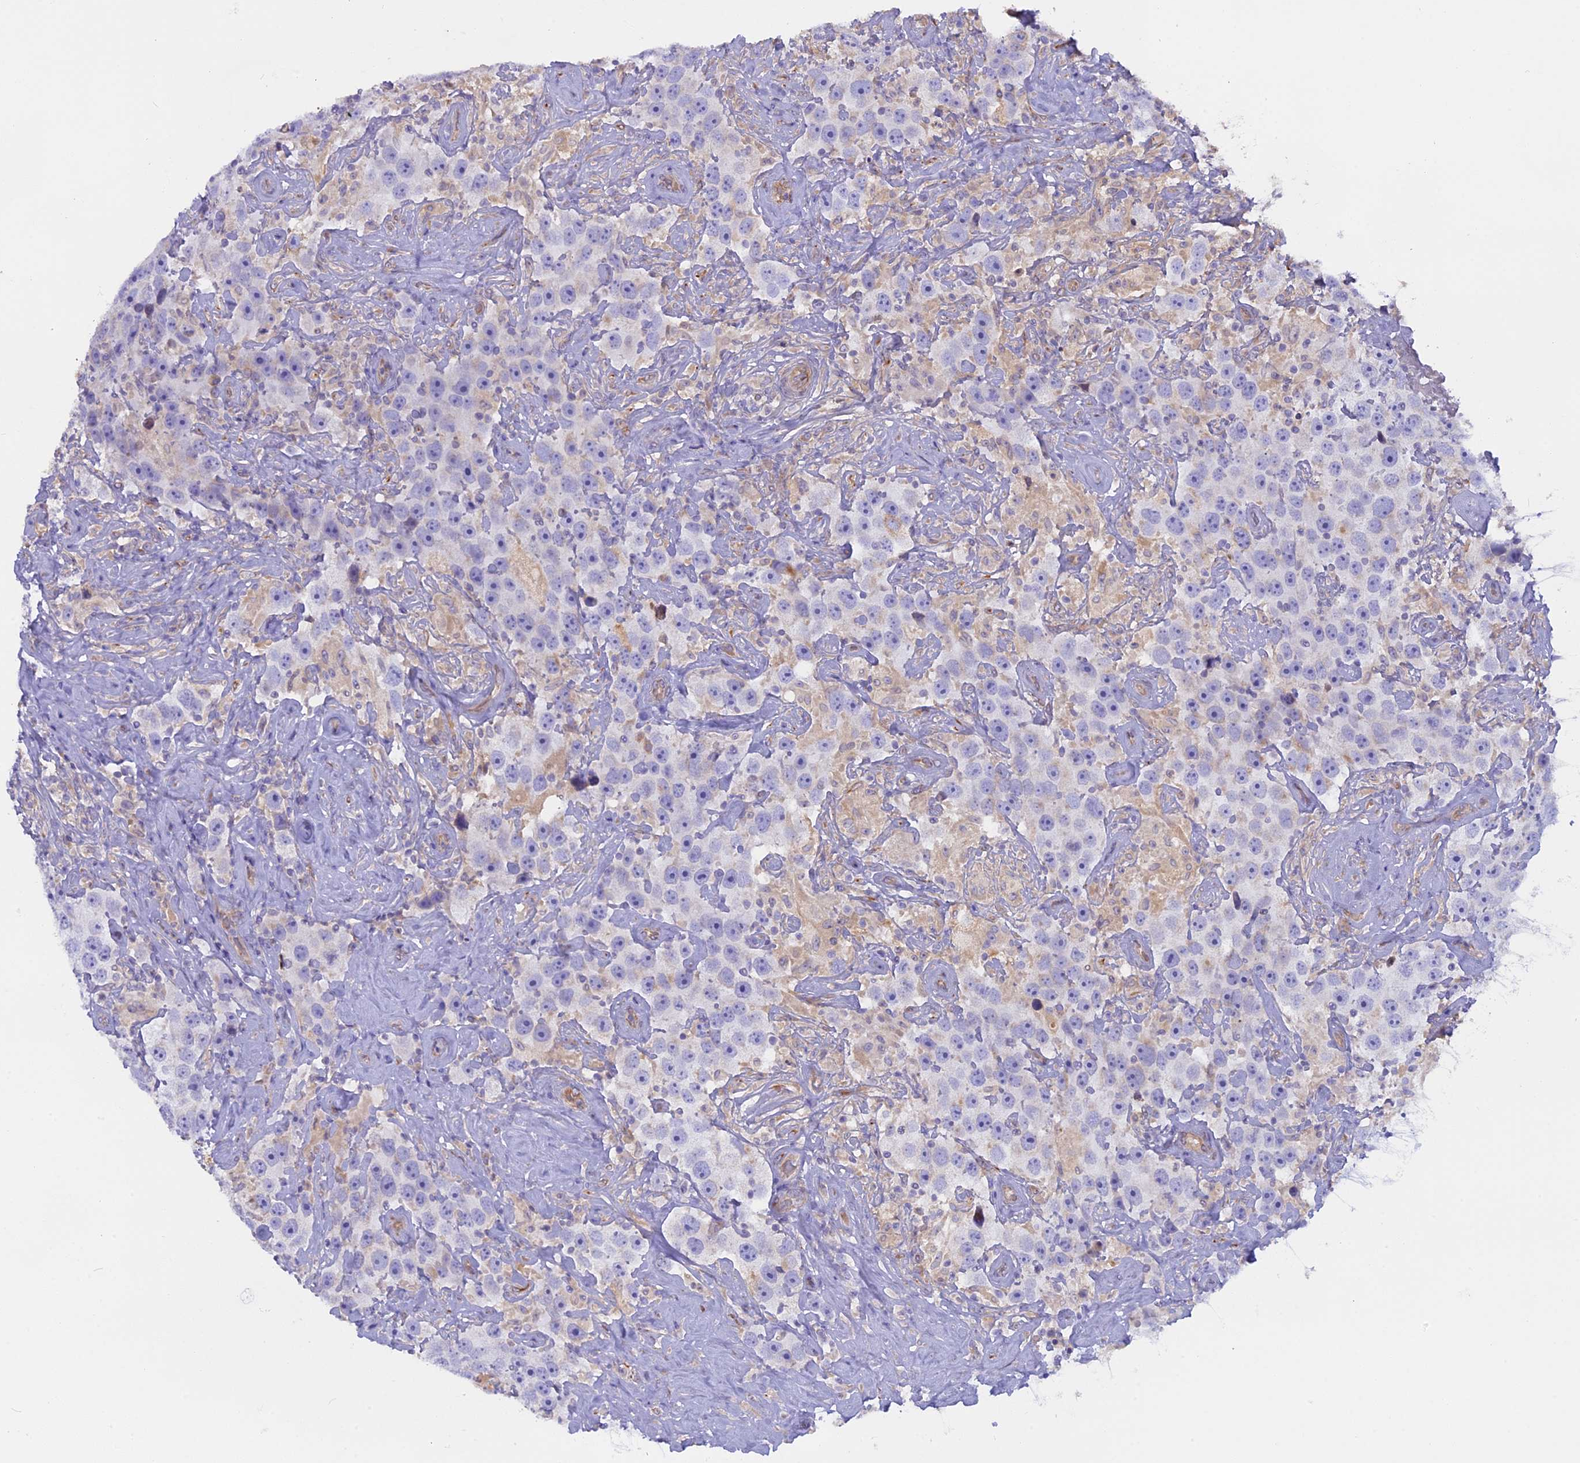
{"staining": {"intensity": "negative", "quantity": "none", "location": "none"}, "tissue": "testis cancer", "cell_type": "Tumor cells", "image_type": "cancer", "snomed": [{"axis": "morphology", "description": "Seminoma, NOS"}, {"axis": "topography", "description": "Testis"}], "caption": "The IHC histopathology image has no significant staining in tumor cells of testis seminoma tissue. The staining was performed using DAB (3,3'-diaminobenzidine) to visualize the protein expression in brown, while the nuclei were stained in blue with hematoxylin (Magnification: 20x).", "gene": "TLCD1", "patient": {"sex": "male", "age": 49}}